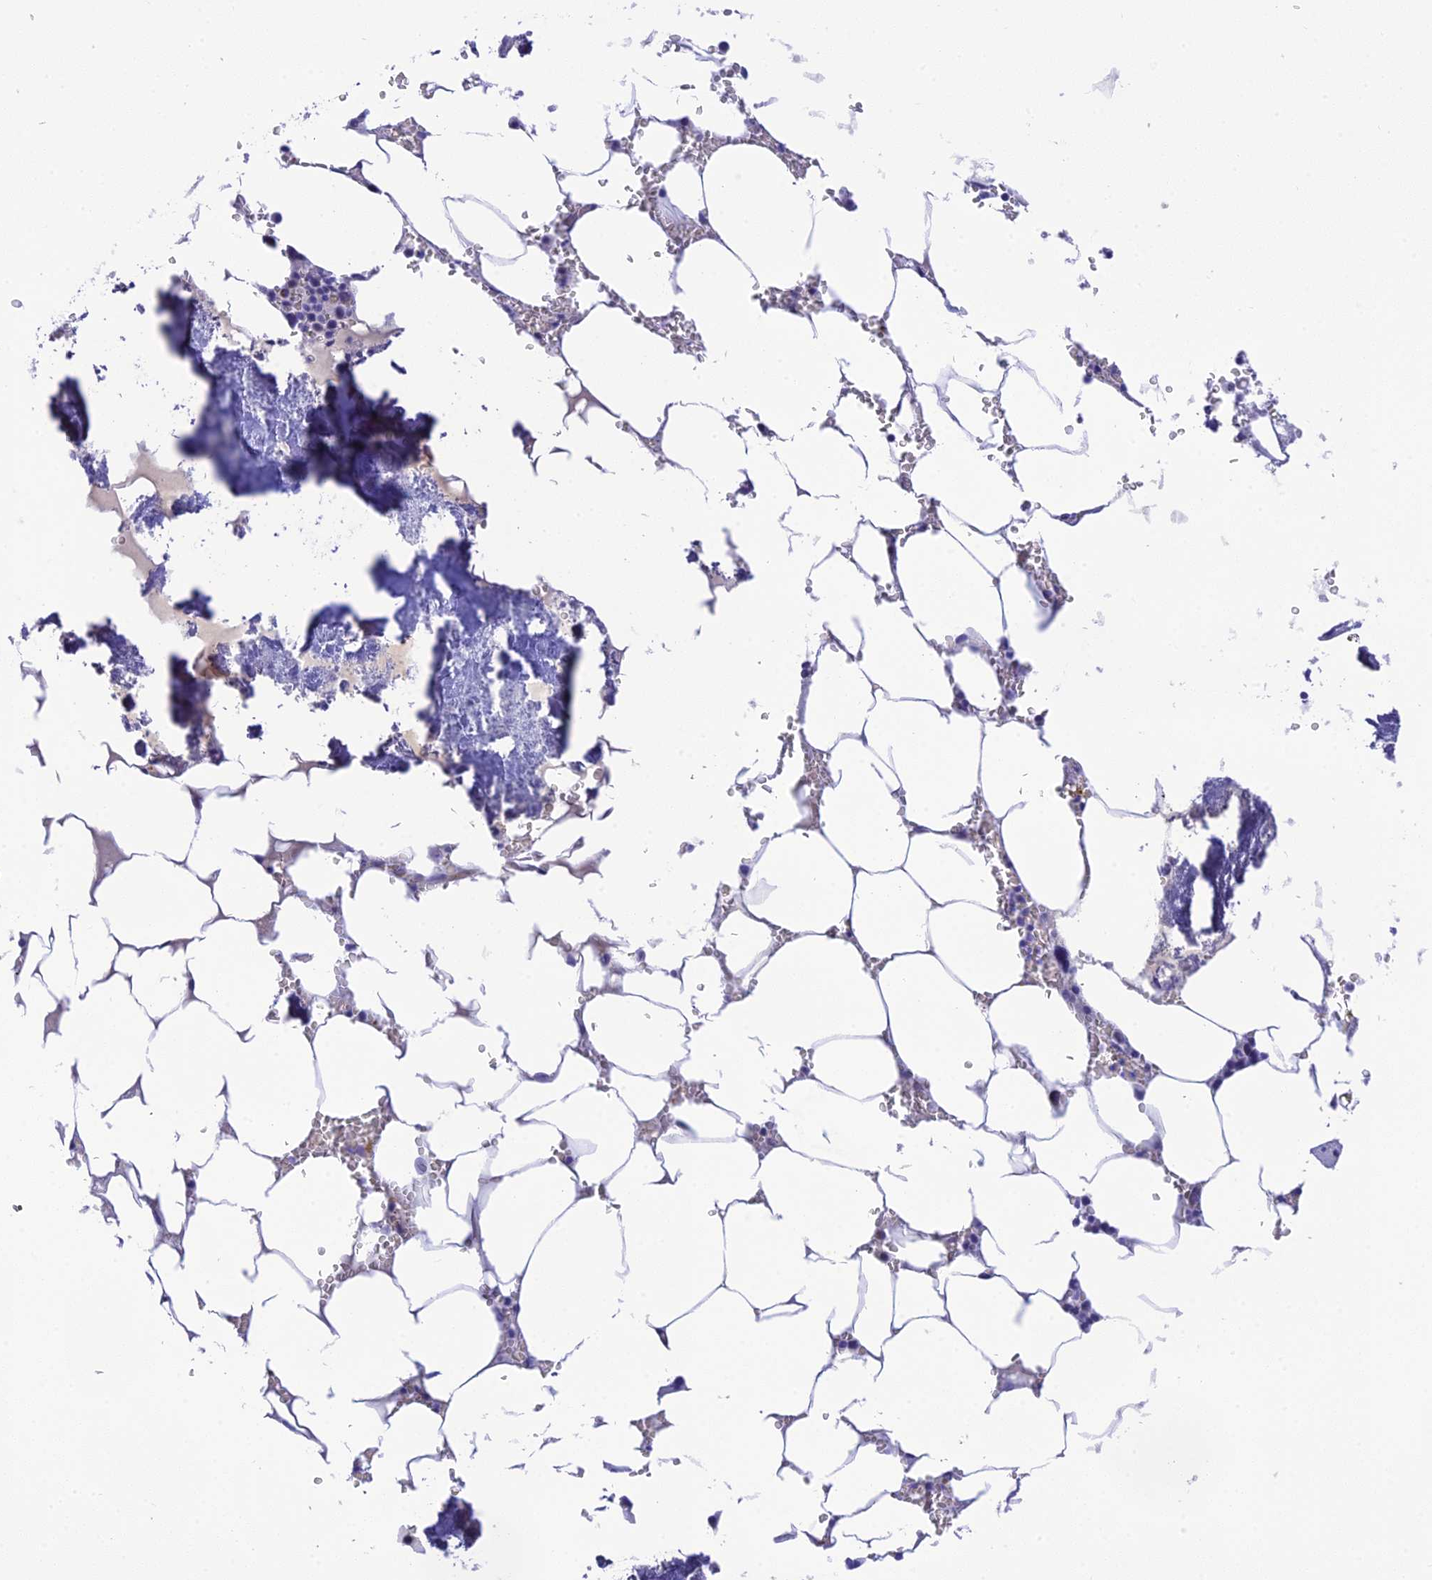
{"staining": {"intensity": "negative", "quantity": "none", "location": "none"}, "tissue": "bone marrow", "cell_type": "Hematopoietic cells", "image_type": "normal", "snomed": [{"axis": "morphology", "description": "Normal tissue, NOS"}, {"axis": "topography", "description": "Bone marrow"}], "caption": "Immunohistochemical staining of normal bone marrow shows no significant staining in hematopoietic cells.", "gene": "KDELR3", "patient": {"sex": "male", "age": 70}}